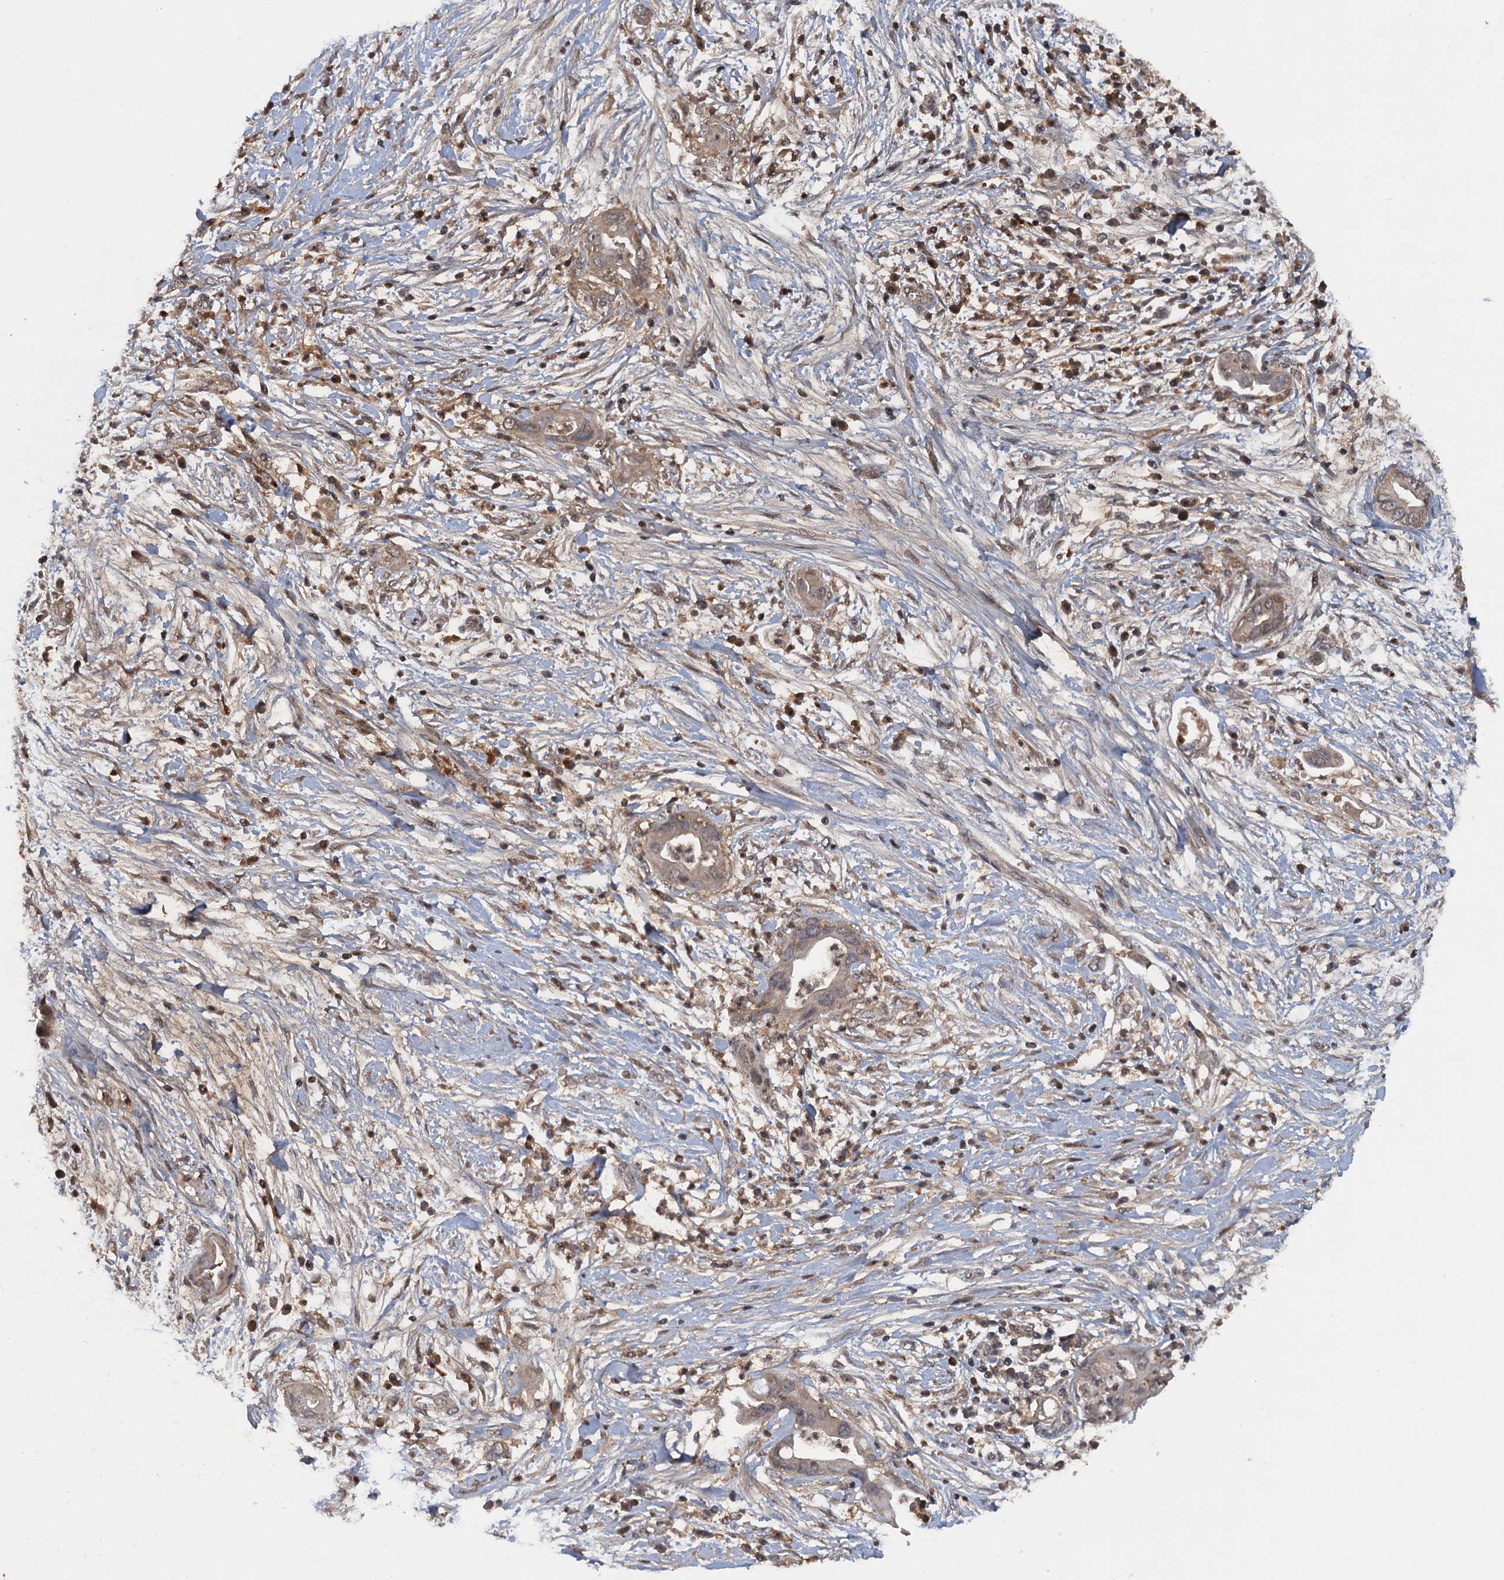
{"staining": {"intensity": "weak", "quantity": "25%-75%", "location": "cytoplasmic/membranous"}, "tissue": "pancreatic cancer", "cell_type": "Tumor cells", "image_type": "cancer", "snomed": [{"axis": "morphology", "description": "Adenocarcinoma, NOS"}, {"axis": "topography", "description": "Pancreas"}], "caption": "Pancreatic adenocarcinoma stained for a protein demonstrates weak cytoplasmic/membranous positivity in tumor cells. The staining was performed using DAB, with brown indicating positive protein expression. Nuclei are stained blue with hematoxylin.", "gene": "HAPLN3", "patient": {"sex": "male", "age": 75}}